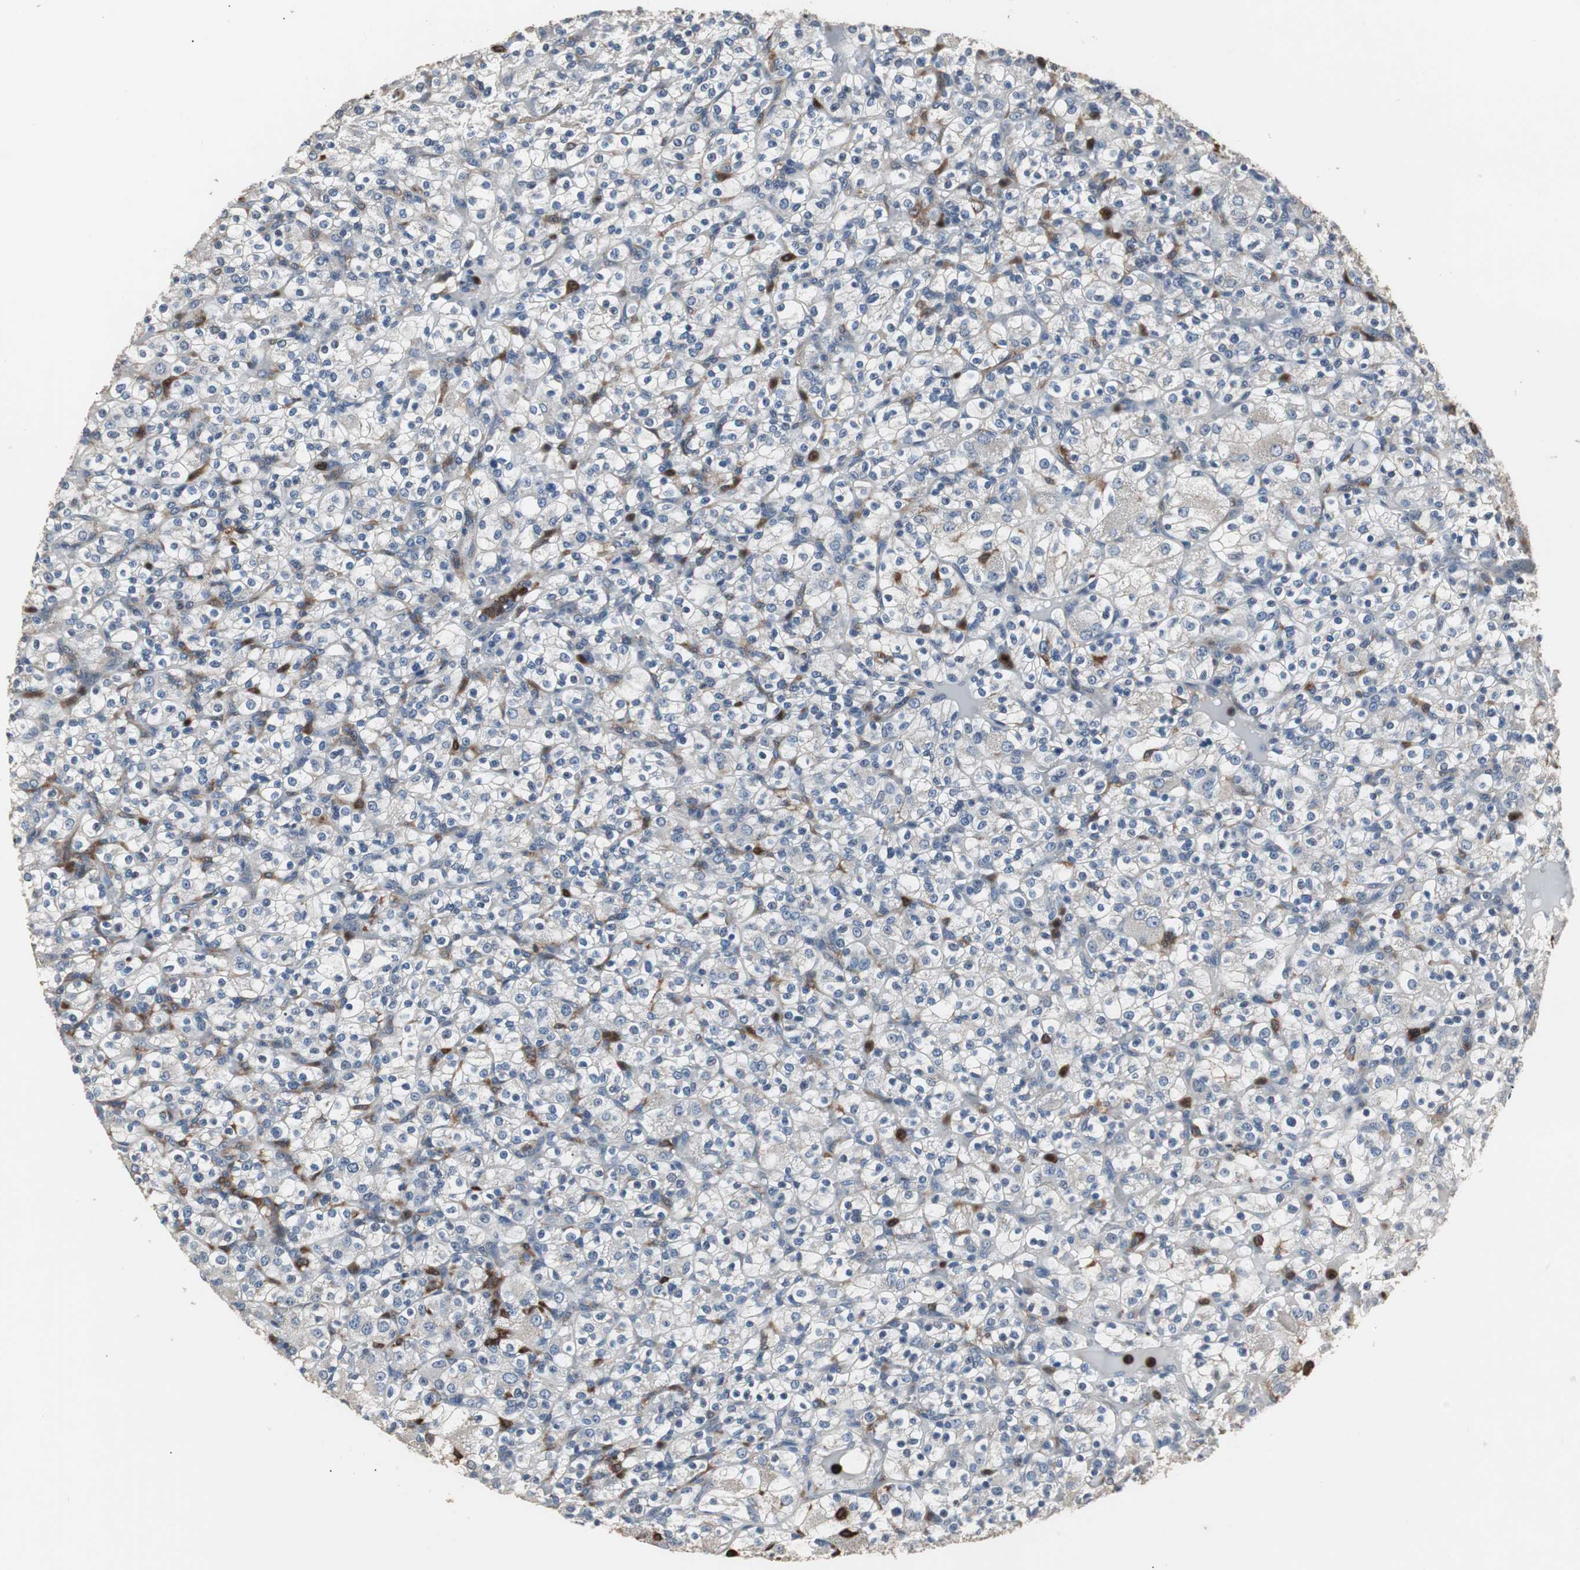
{"staining": {"intensity": "negative", "quantity": "none", "location": "none"}, "tissue": "renal cancer", "cell_type": "Tumor cells", "image_type": "cancer", "snomed": [{"axis": "morphology", "description": "Normal tissue, NOS"}, {"axis": "morphology", "description": "Adenocarcinoma, NOS"}, {"axis": "topography", "description": "Kidney"}], "caption": "DAB immunohistochemical staining of renal cancer (adenocarcinoma) demonstrates no significant expression in tumor cells. Nuclei are stained in blue.", "gene": "NCF2", "patient": {"sex": "female", "age": 72}}